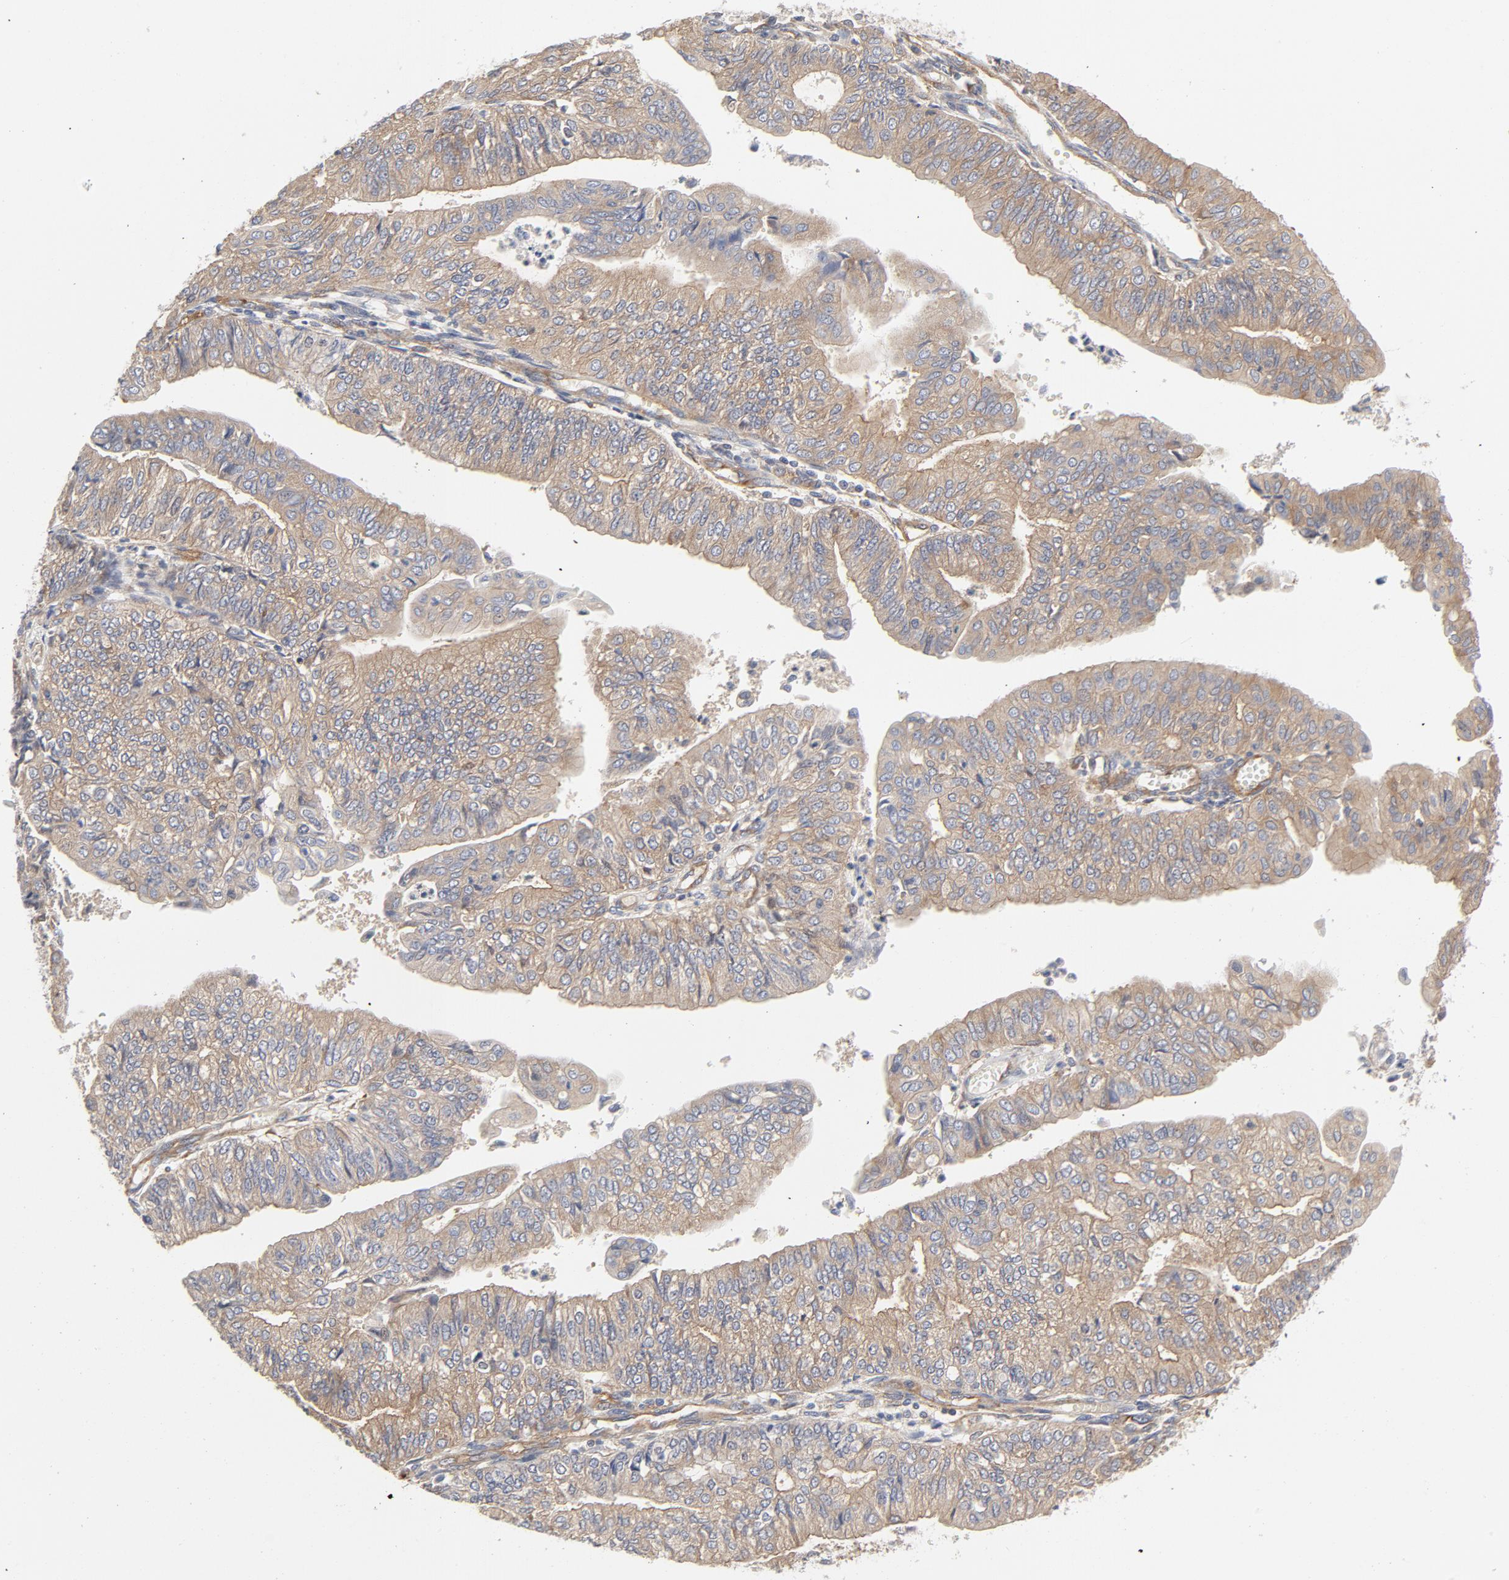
{"staining": {"intensity": "weak", "quantity": "25%-75%", "location": "cytoplasmic/membranous"}, "tissue": "endometrial cancer", "cell_type": "Tumor cells", "image_type": "cancer", "snomed": [{"axis": "morphology", "description": "Adenocarcinoma, NOS"}, {"axis": "topography", "description": "Endometrium"}], "caption": "High-power microscopy captured an immunohistochemistry image of endometrial adenocarcinoma, revealing weak cytoplasmic/membranous expression in about 25%-75% of tumor cells.", "gene": "AP2A1", "patient": {"sex": "female", "age": 59}}